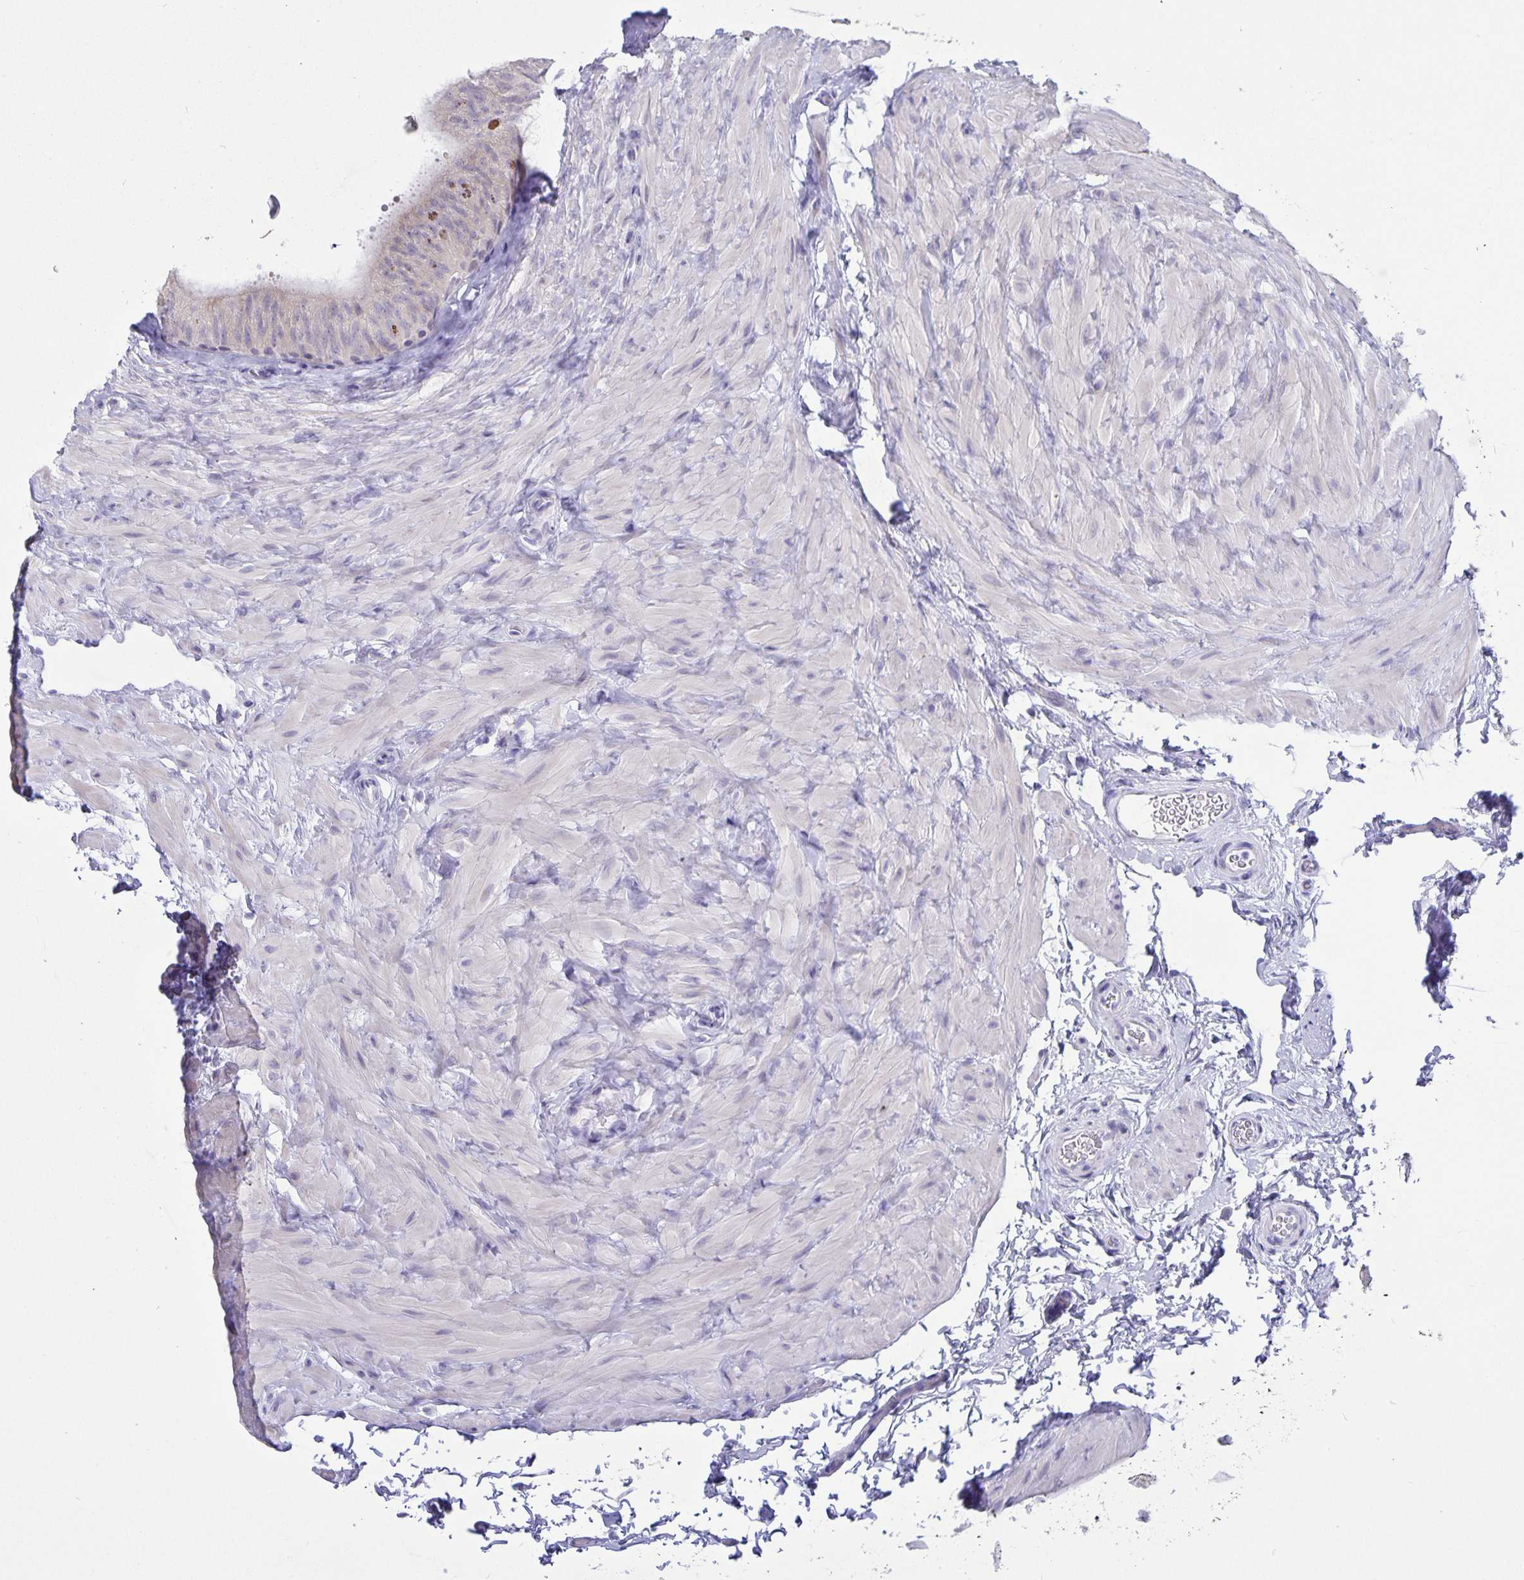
{"staining": {"intensity": "negative", "quantity": "none", "location": "none"}, "tissue": "epididymis", "cell_type": "Glandular cells", "image_type": "normal", "snomed": [{"axis": "morphology", "description": "Normal tissue, NOS"}, {"axis": "topography", "description": "Epididymis, spermatic cord, NOS"}, {"axis": "topography", "description": "Epididymis"}], "caption": "Immunohistochemistry photomicrograph of benign epididymis: human epididymis stained with DAB (3,3'-diaminobenzidine) shows no significant protein staining in glandular cells.", "gene": "ERMN", "patient": {"sex": "male", "age": 31}}